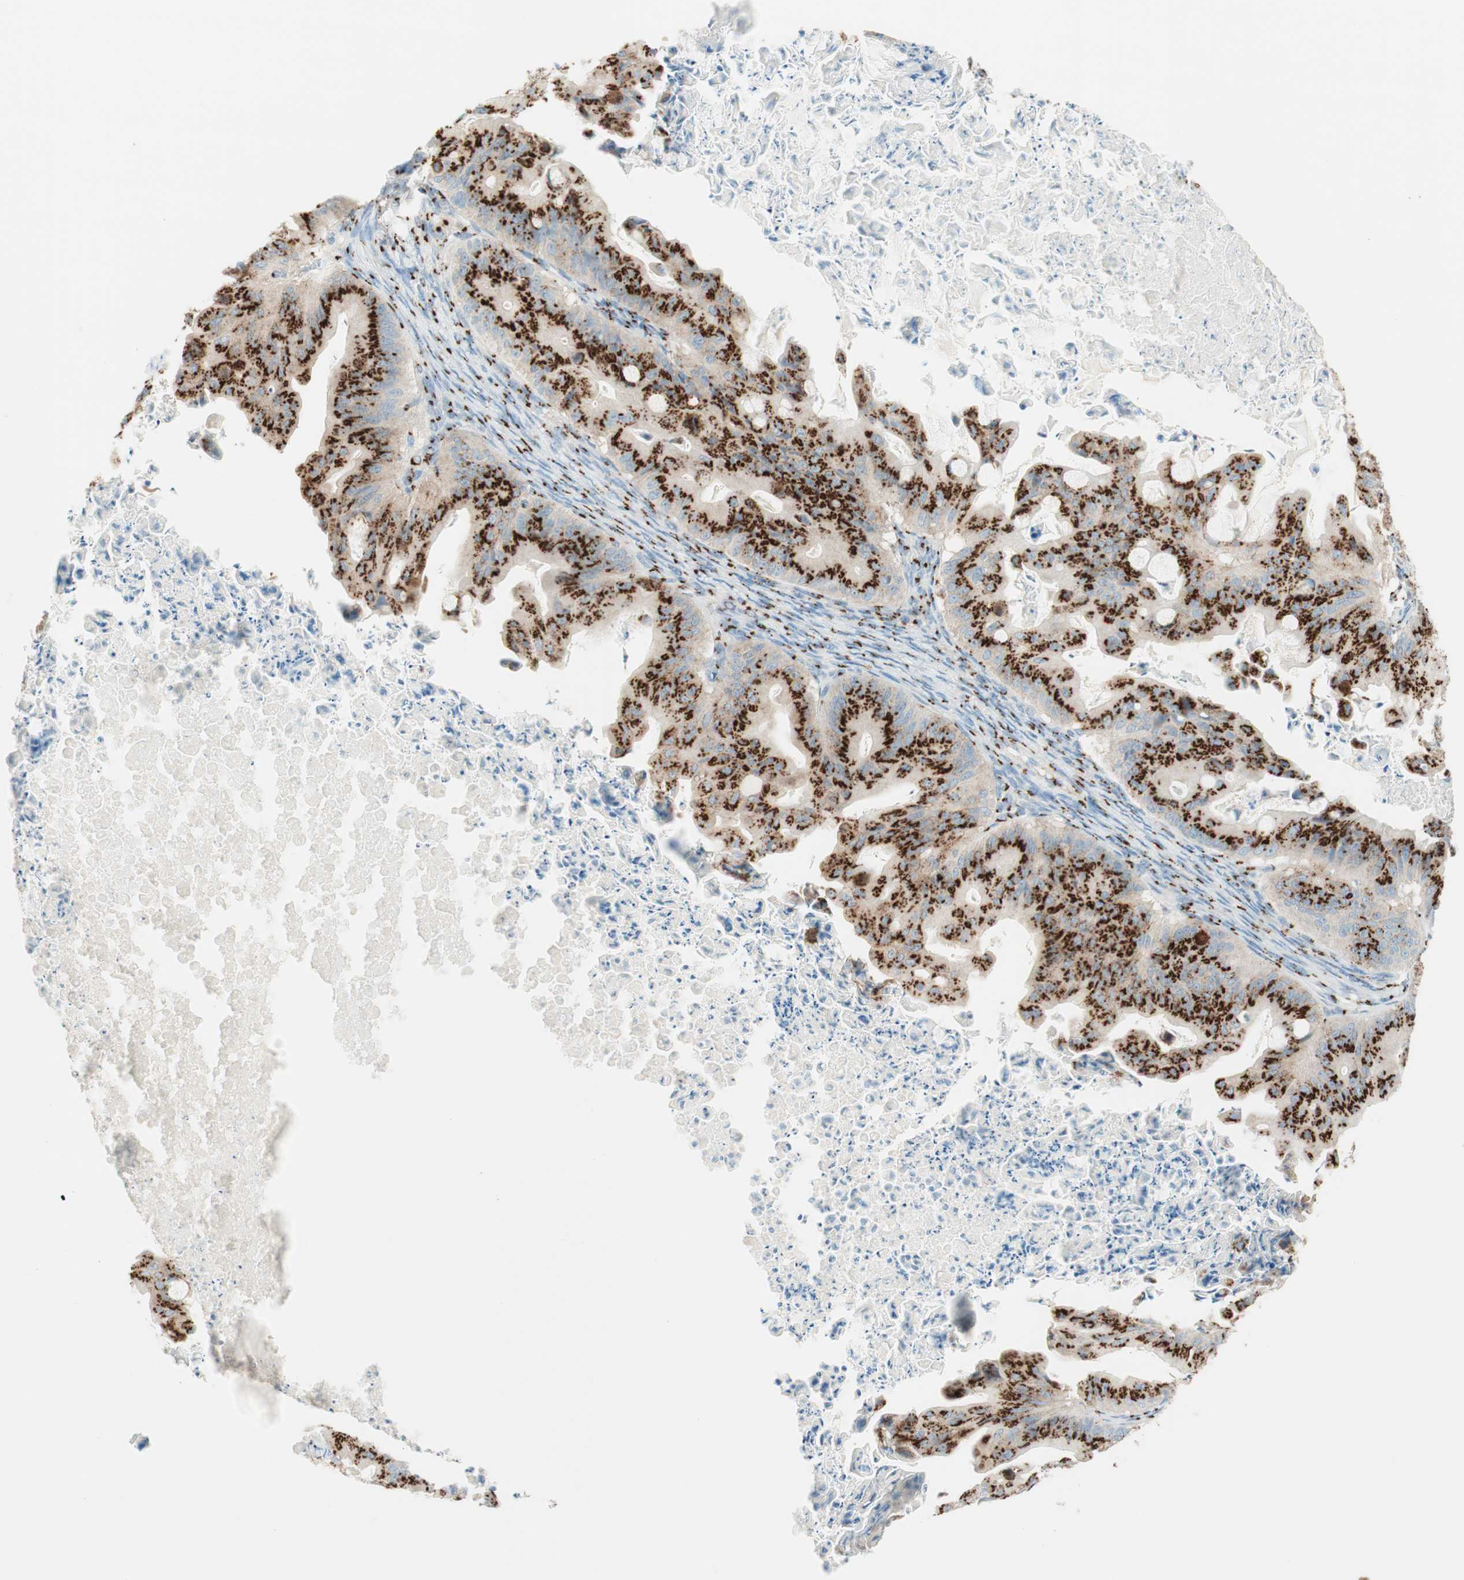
{"staining": {"intensity": "strong", "quantity": ">75%", "location": "cytoplasmic/membranous"}, "tissue": "ovarian cancer", "cell_type": "Tumor cells", "image_type": "cancer", "snomed": [{"axis": "morphology", "description": "Cystadenocarcinoma, mucinous, NOS"}, {"axis": "topography", "description": "Ovary"}], "caption": "A brown stain shows strong cytoplasmic/membranous expression of a protein in ovarian cancer tumor cells. (DAB (3,3'-diaminobenzidine) = brown stain, brightfield microscopy at high magnification).", "gene": "GOLGB1", "patient": {"sex": "female", "age": 37}}